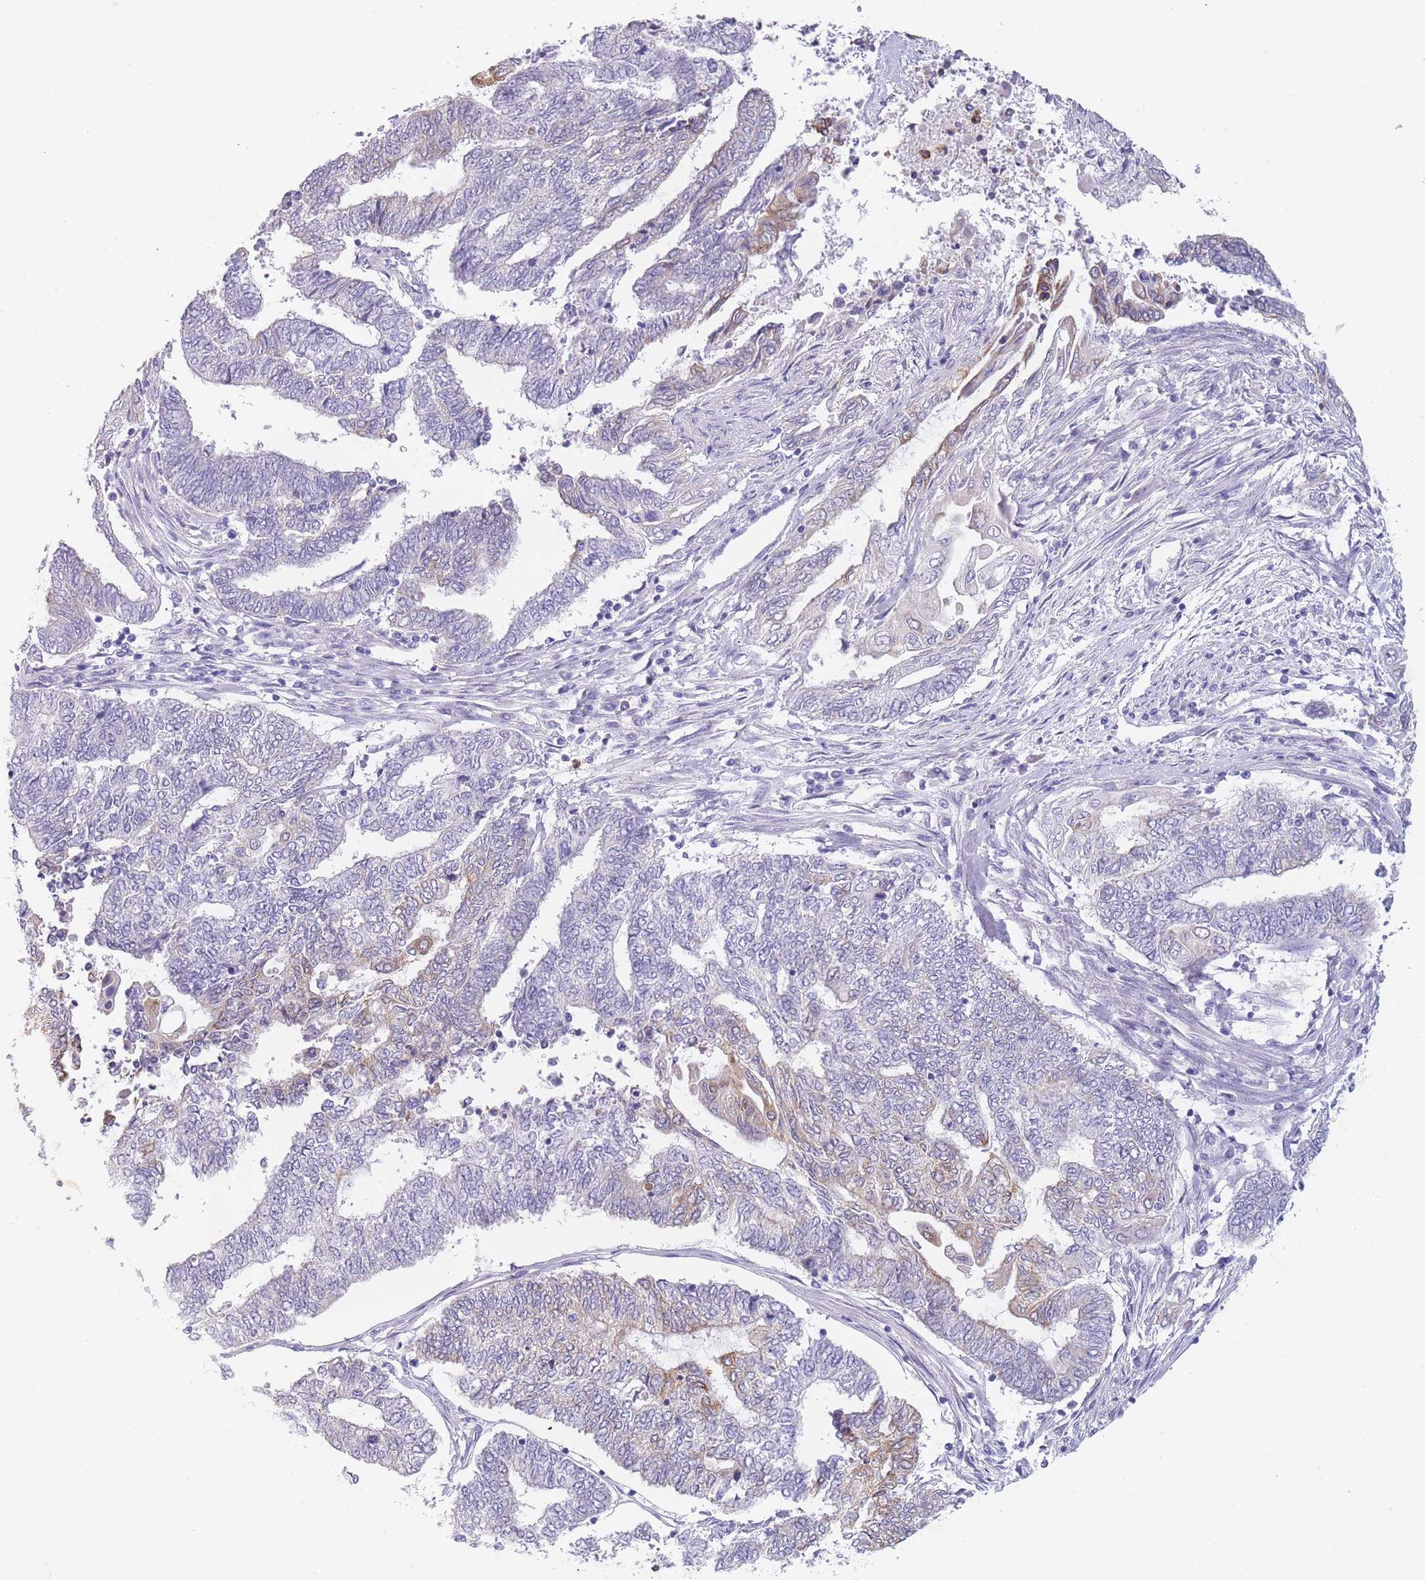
{"staining": {"intensity": "weak", "quantity": "<25%", "location": "cytoplasmic/membranous"}, "tissue": "endometrial cancer", "cell_type": "Tumor cells", "image_type": "cancer", "snomed": [{"axis": "morphology", "description": "Adenocarcinoma, NOS"}, {"axis": "topography", "description": "Uterus"}, {"axis": "topography", "description": "Endometrium"}], "caption": "Endometrial adenocarcinoma was stained to show a protein in brown. There is no significant positivity in tumor cells.", "gene": "ZNF627", "patient": {"sex": "female", "age": 70}}